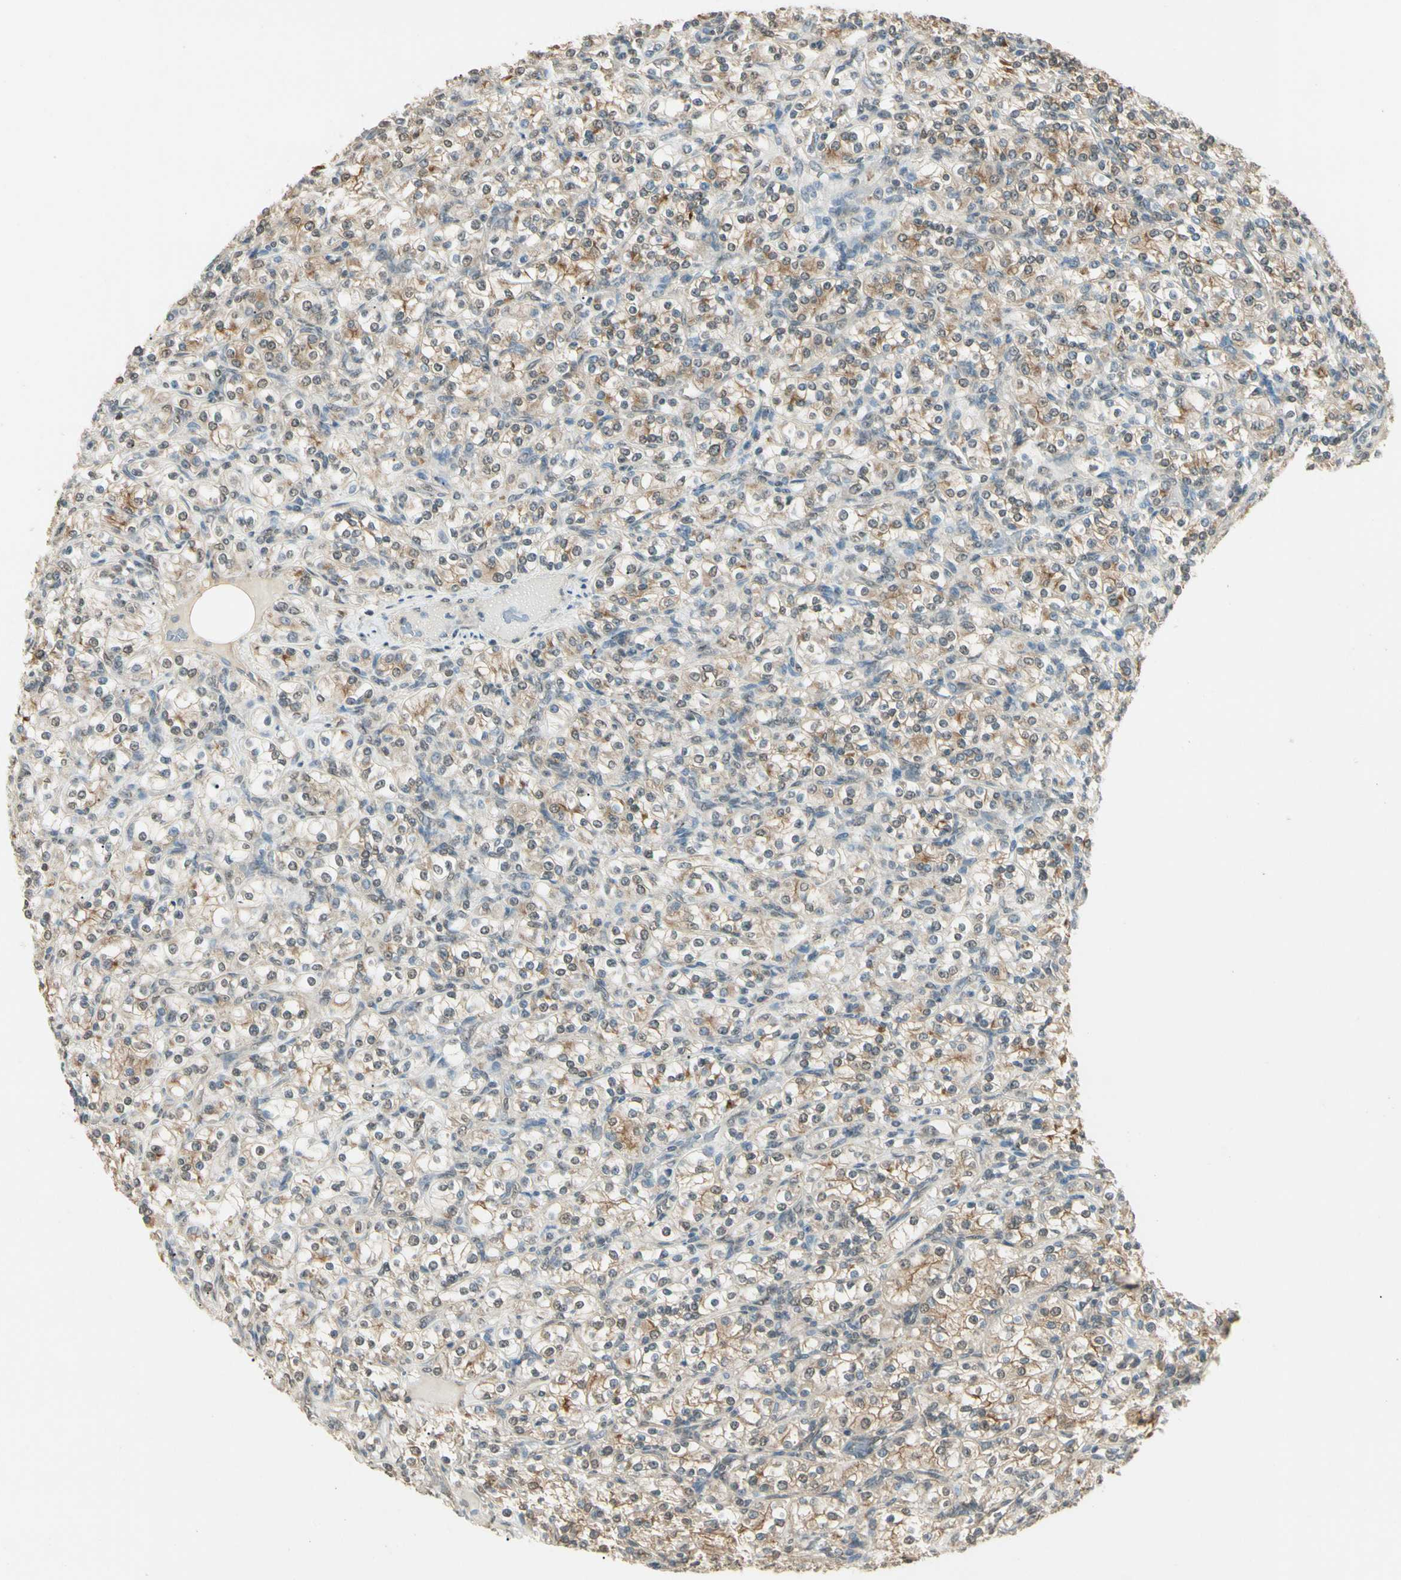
{"staining": {"intensity": "weak", "quantity": "25%-75%", "location": "cytoplasmic/membranous"}, "tissue": "renal cancer", "cell_type": "Tumor cells", "image_type": "cancer", "snomed": [{"axis": "morphology", "description": "Adenocarcinoma, NOS"}, {"axis": "topography", "description": "Kidney"}], "caption": "Renal cancer (adenocarcinoma) tissue shows weak cytoplasmic/membranous positivity in about 25%-75% of tumor cells, visualized by immunohistochemistry. Nuclei are stained in blue.", "gene": "SGCA", "patient": {"sex": "male", "age": 77}}